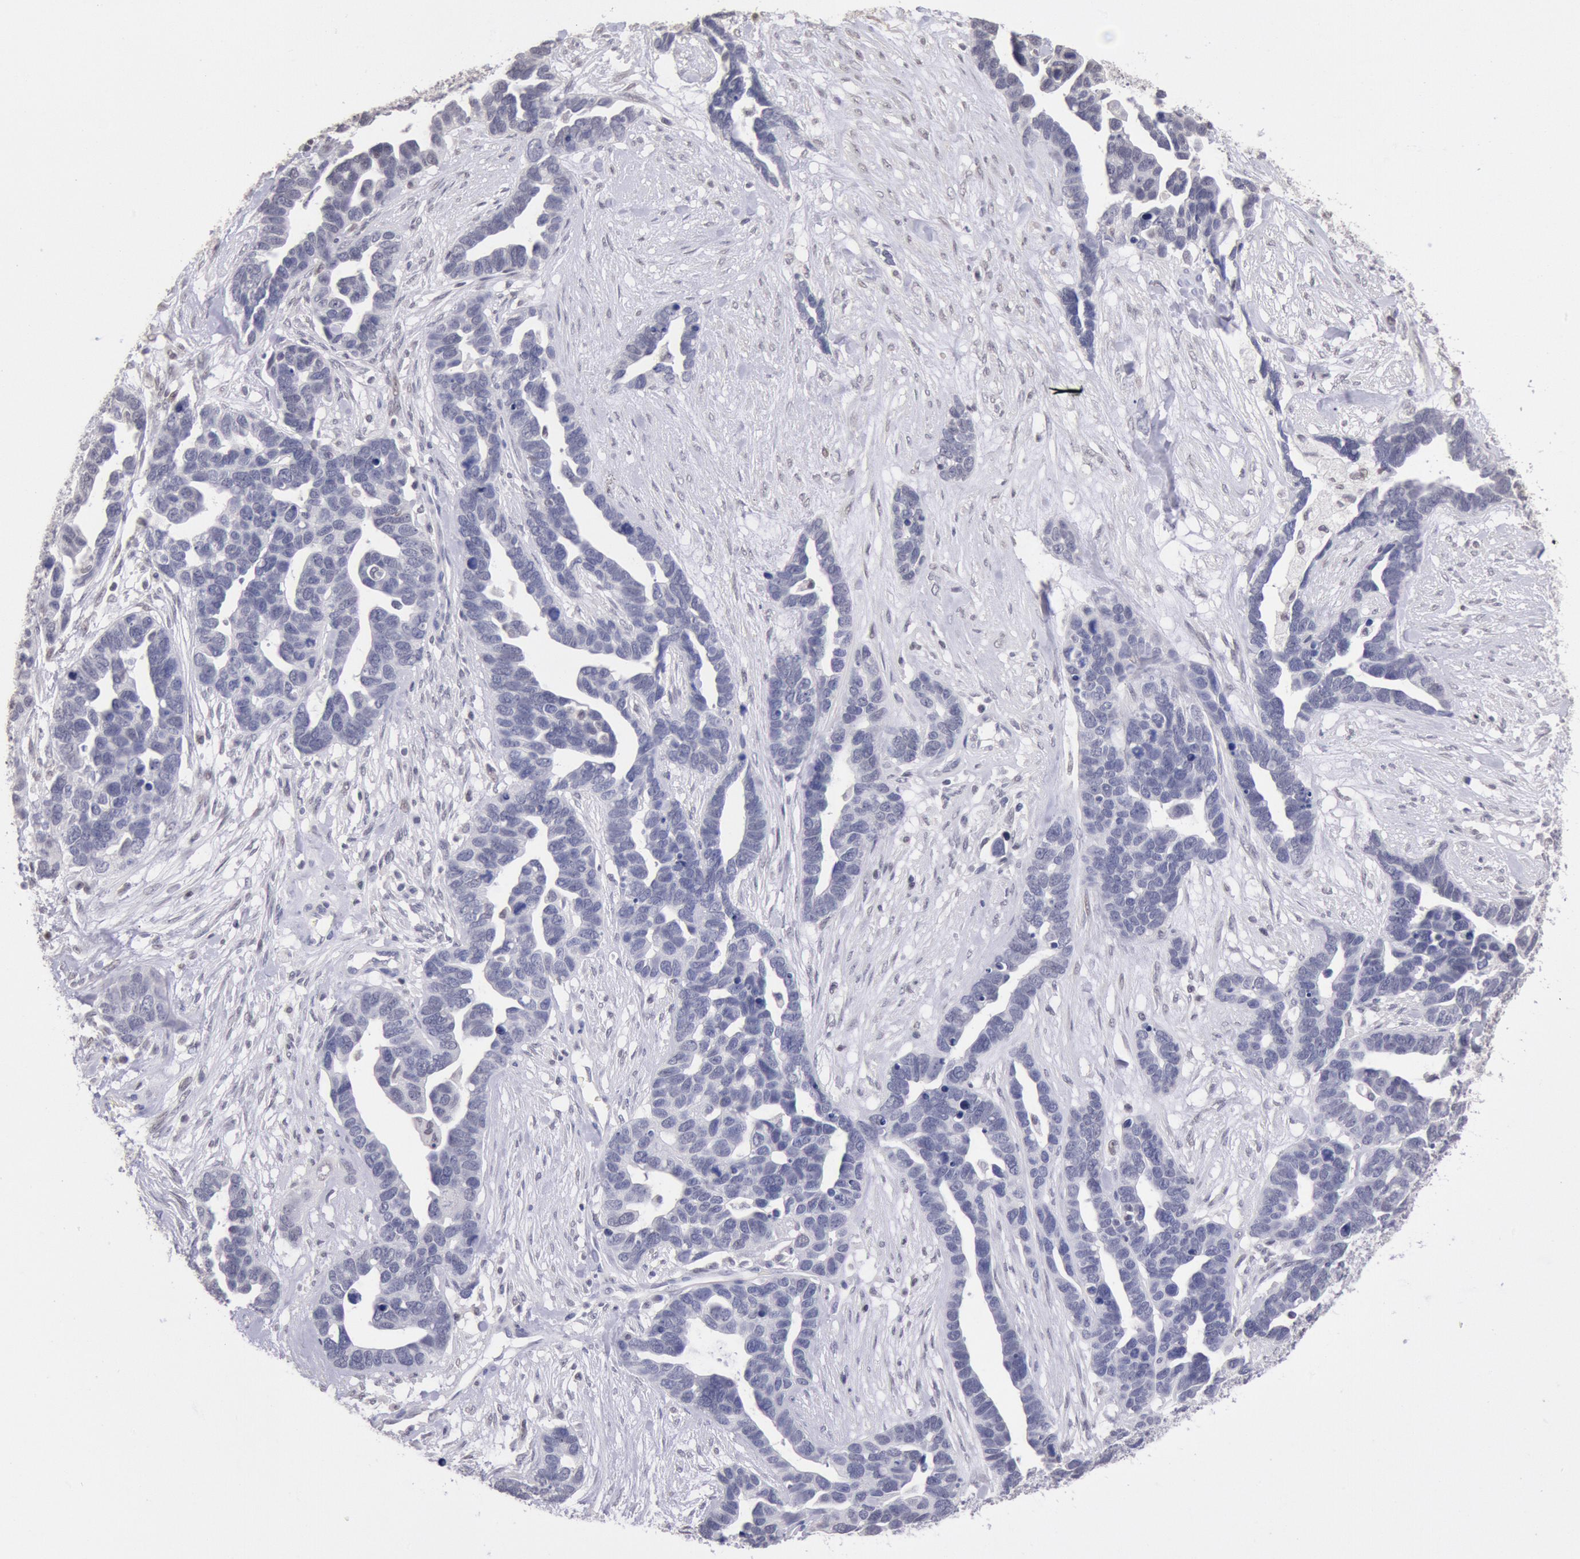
{"staining": {"intensity": "negative", "quantity": "none", "location": "none"}, "tissue": "ovarian cancer", "cell_type": "Tumor cells", "image_type": "cancer", "snomed": [{"axis": "morphology", "description": "Cystadenocarcinoma, serous, NOS"}, {"axis": "topography", "description": "Ovary"}], "caption": "Ovarian cancer (serous cystadenocarcinoma) was stained to show a protein in brown. There is no significant expression in tumor cells.", "gene": "MYH7", "patient": {"sex": "female", "age": 54}}